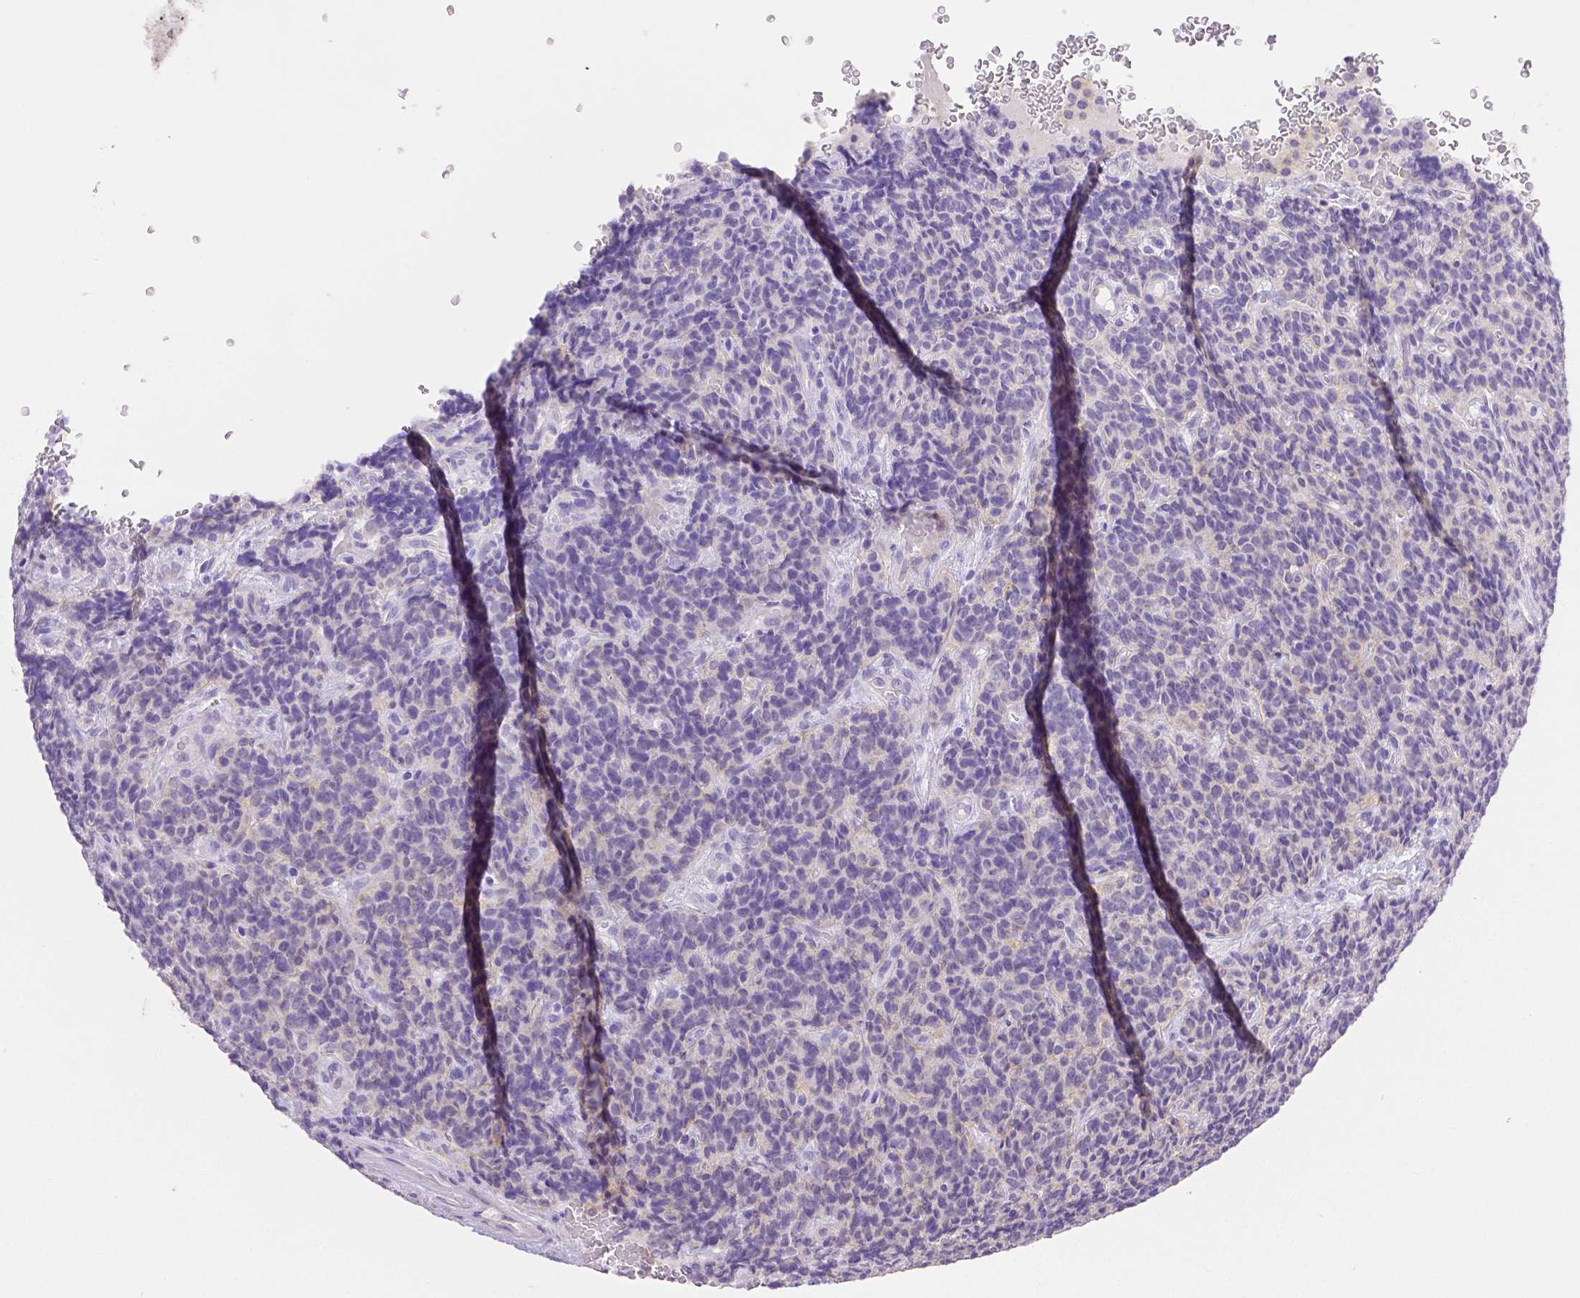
{"staining": {"intensity": "negative", "quantity": "none", "location": "none"}, "tissue": "carcinoid", "cell_type": "Tumor cells", "image_type": "cancer", "snomed": [{"axis": "morphology", "description": "Carcinoid, malignant, NOS"}, {"axis": "topography", "description": "Pancreas"}], "caption": "The photomicrograph exhibits no staining of tumor cells in carcinoid.", "gene": "OCLN", "patient": {"sex": "male", "age": 36}}